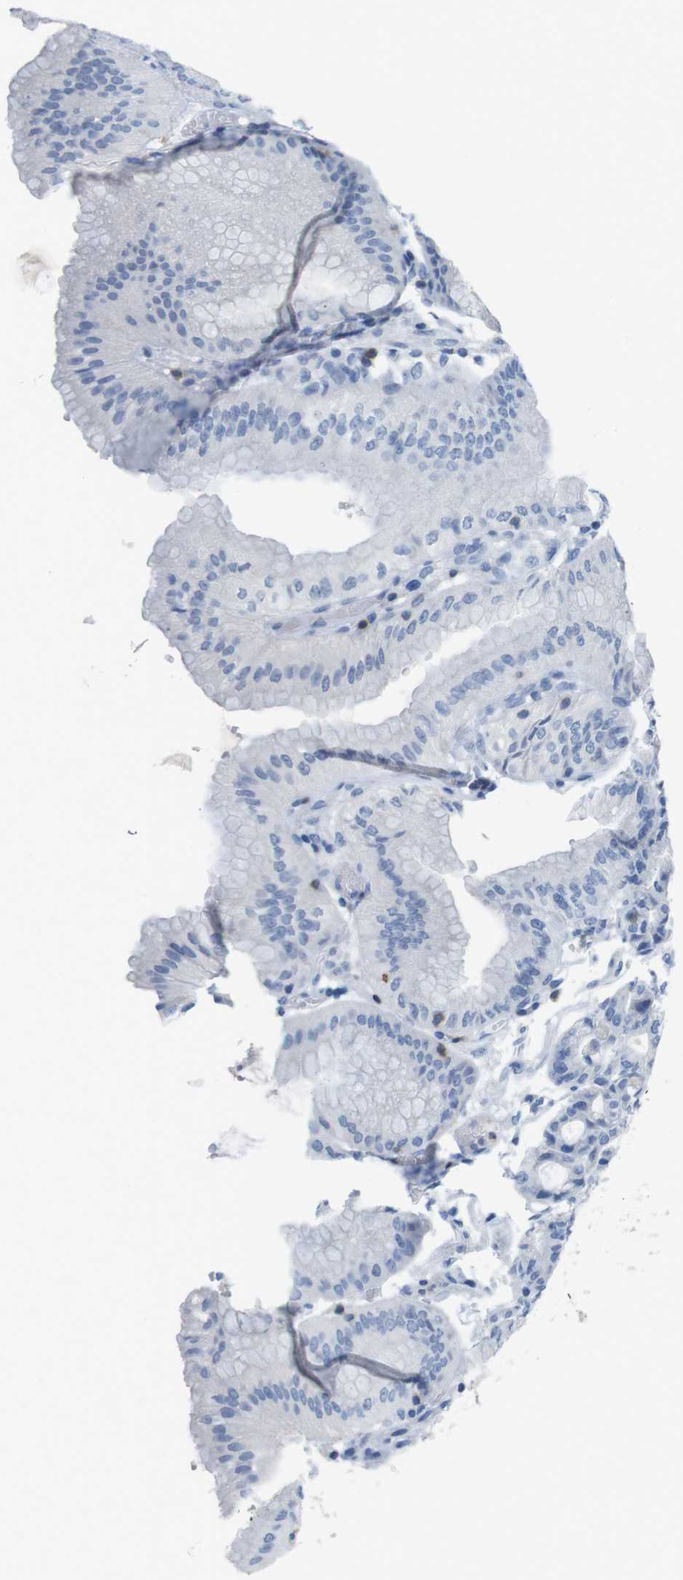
{"staining": {"intensity": "weak", "quantity": "<25%", "location": "cytoplasmic/membranous"}, "tissue": "stomach", "cell_type": "Glandular cells", "image_type": "normal", "snomed": [{"axis": "morphology", "description": "Normal tissue, NOS"}, {"axis": "topography", "description": "Stomach, lower"}], "caption": "DAB (3,3'-diaminobenzidine) immunohistochemical staining of normal human stomach shows no significant expression in glandular cells.", "gene": "CD5", "patient": {"sex": "male", "age": 71}}